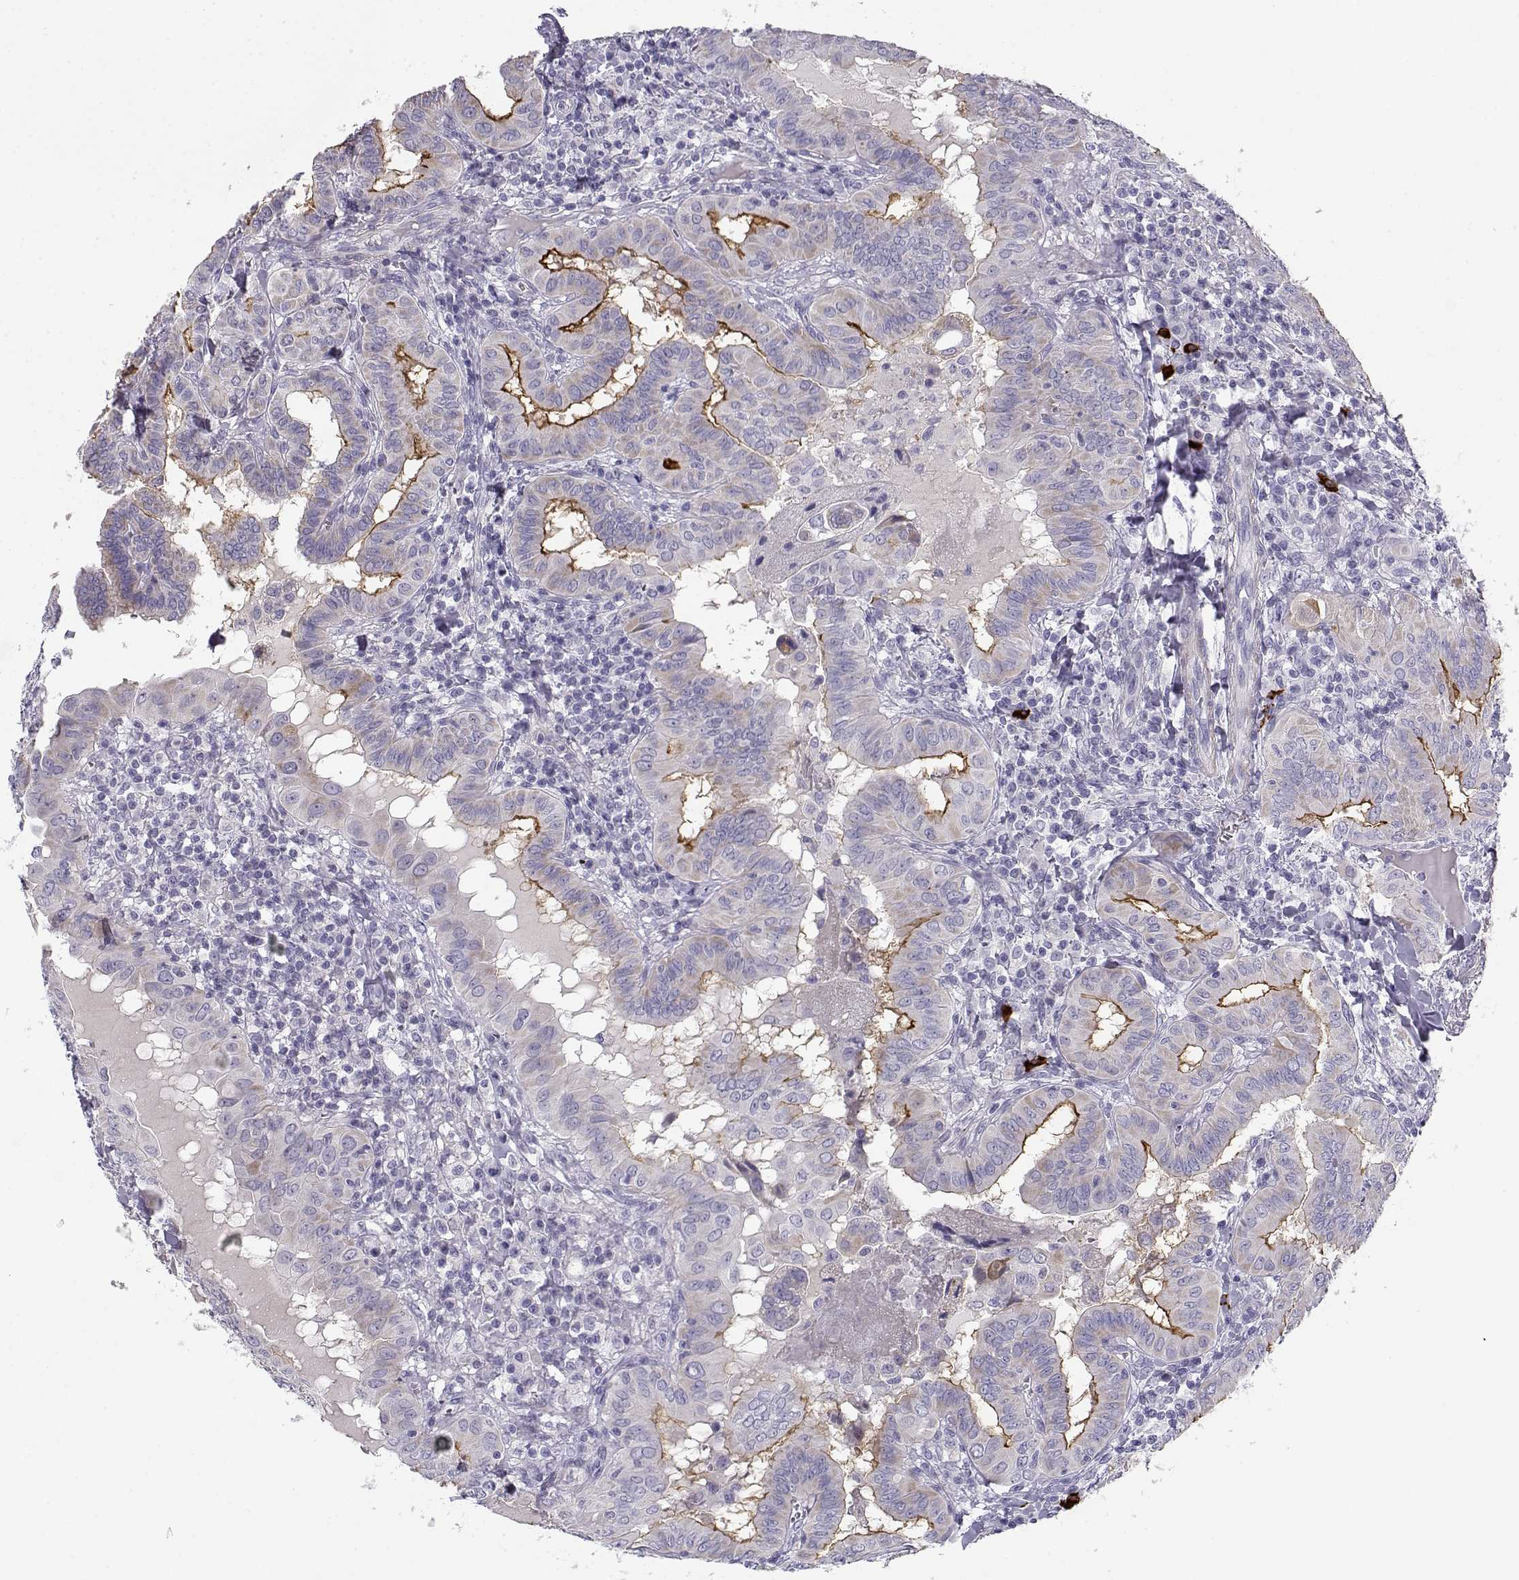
{"staining": {"intensity": "strong", "quantity": "<25%", "location": "cytoplasmic/membranous"}, "tissue": "thyroid cancer", "cell_type": "Tumor cells", "image_type": "cancer", "snomed": [{"axis": "morphology", "description": "Papillary adenocarcinoma, NOS"}, {"axis": "topography", "description": "Thyroid gland"}], "caption": "Thyroid papillary adenocarcinoma stained with a protein marker reveals strong staining in tumor cells.", "gene": "CREB3L3", "patient": {"sex": "female", "age": 37}}